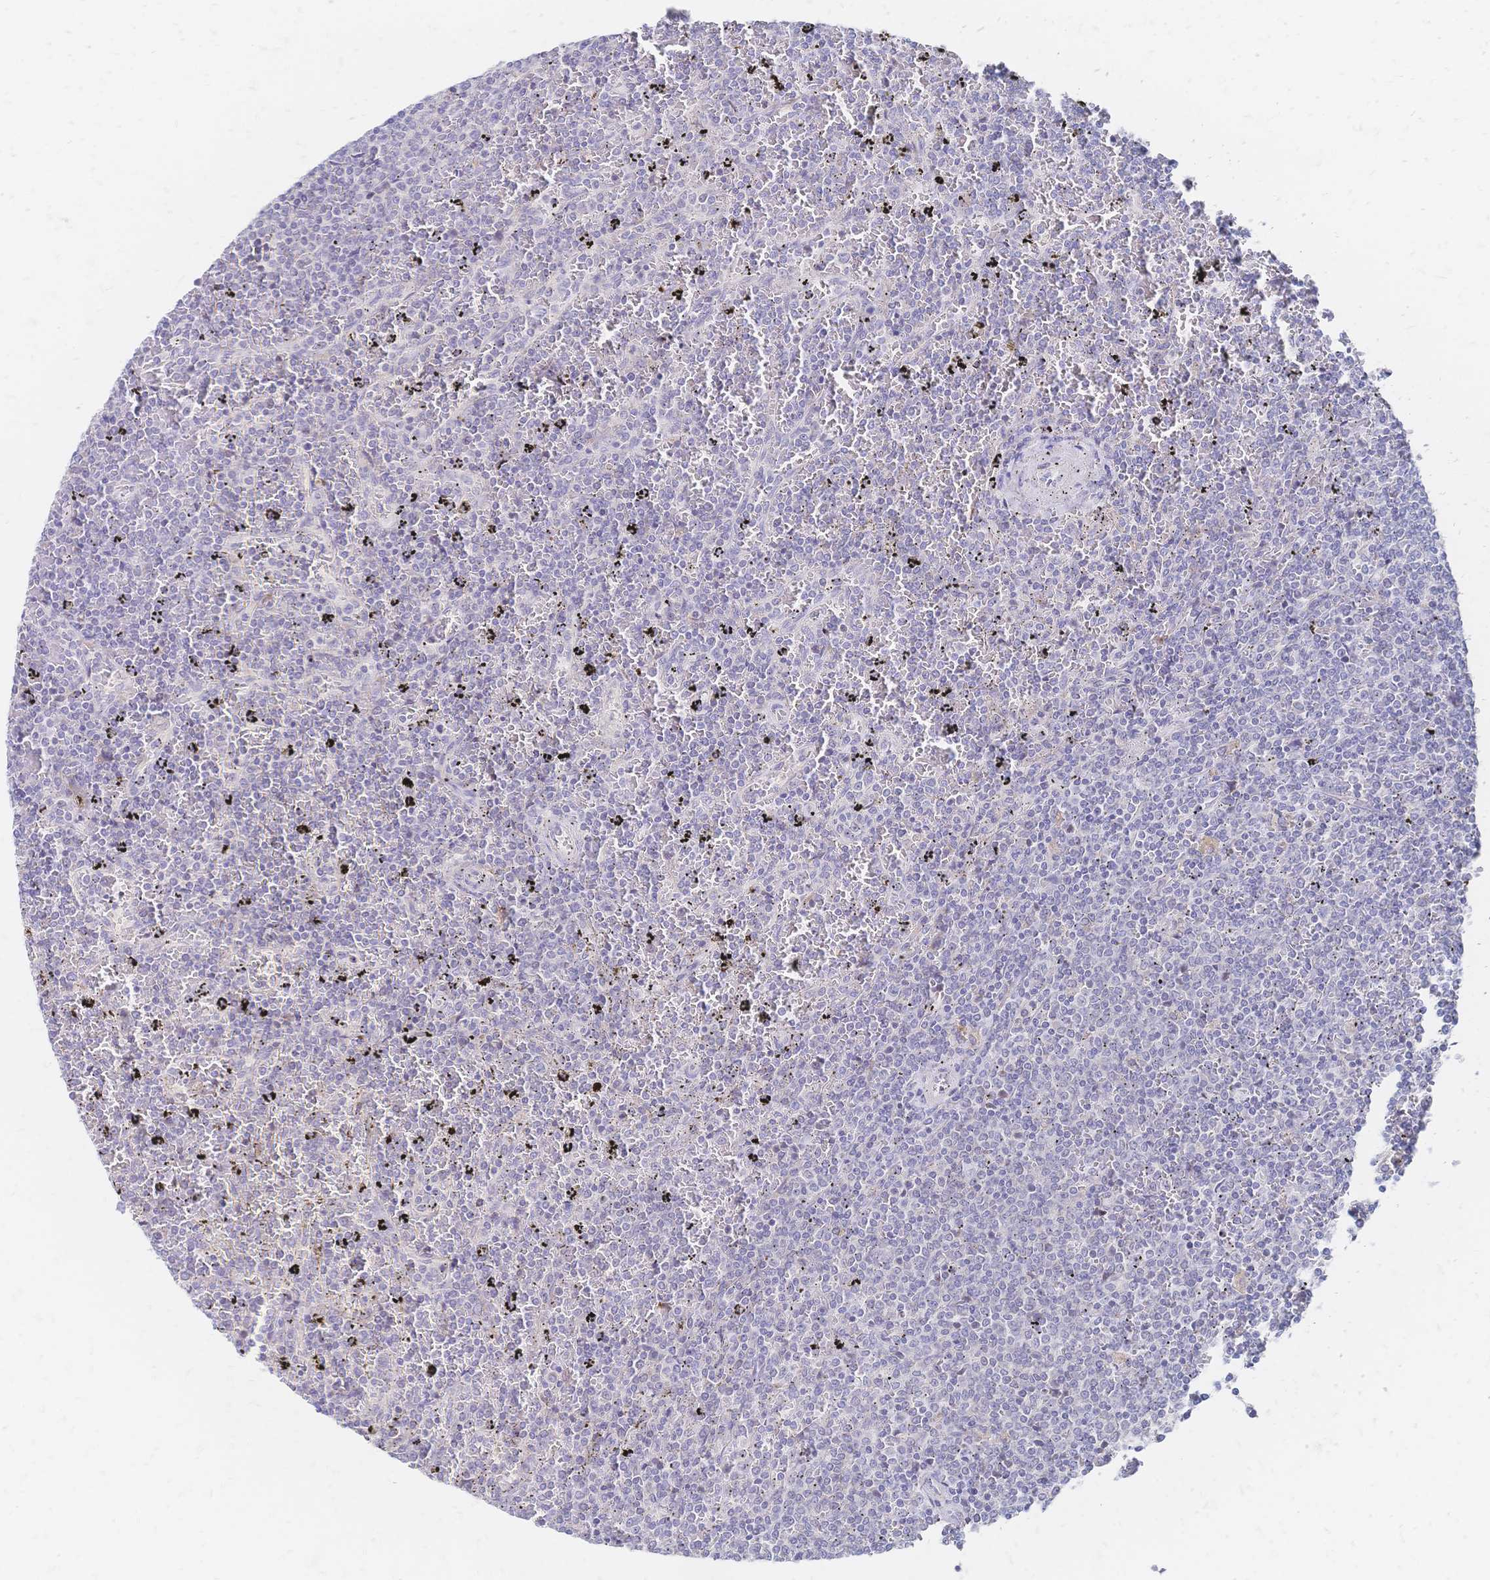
{"staining": {"intensity": "negative", "quantity": "none", "location": "none"}, "tissue": "lymphoma", "cell_type": "Tumor cells", "image_type": "cancer", "snomed": [{"axis": "morphology", "description": "Malignant lymphoma, non-Hodgkin's type, Low grade"}, {"axis": "topography", "description": "Spleen"}], "caption": "Tumor cells are negative for brown protein staining in malignant lymphoma, non-Hodgkin's type (low-grade). (DAB immunohistochemistry (IHC) visualized using brightfield microscopy, high magnification).", "gene": "VWC2L", "patient": {"sex": "female", "age": 77}}